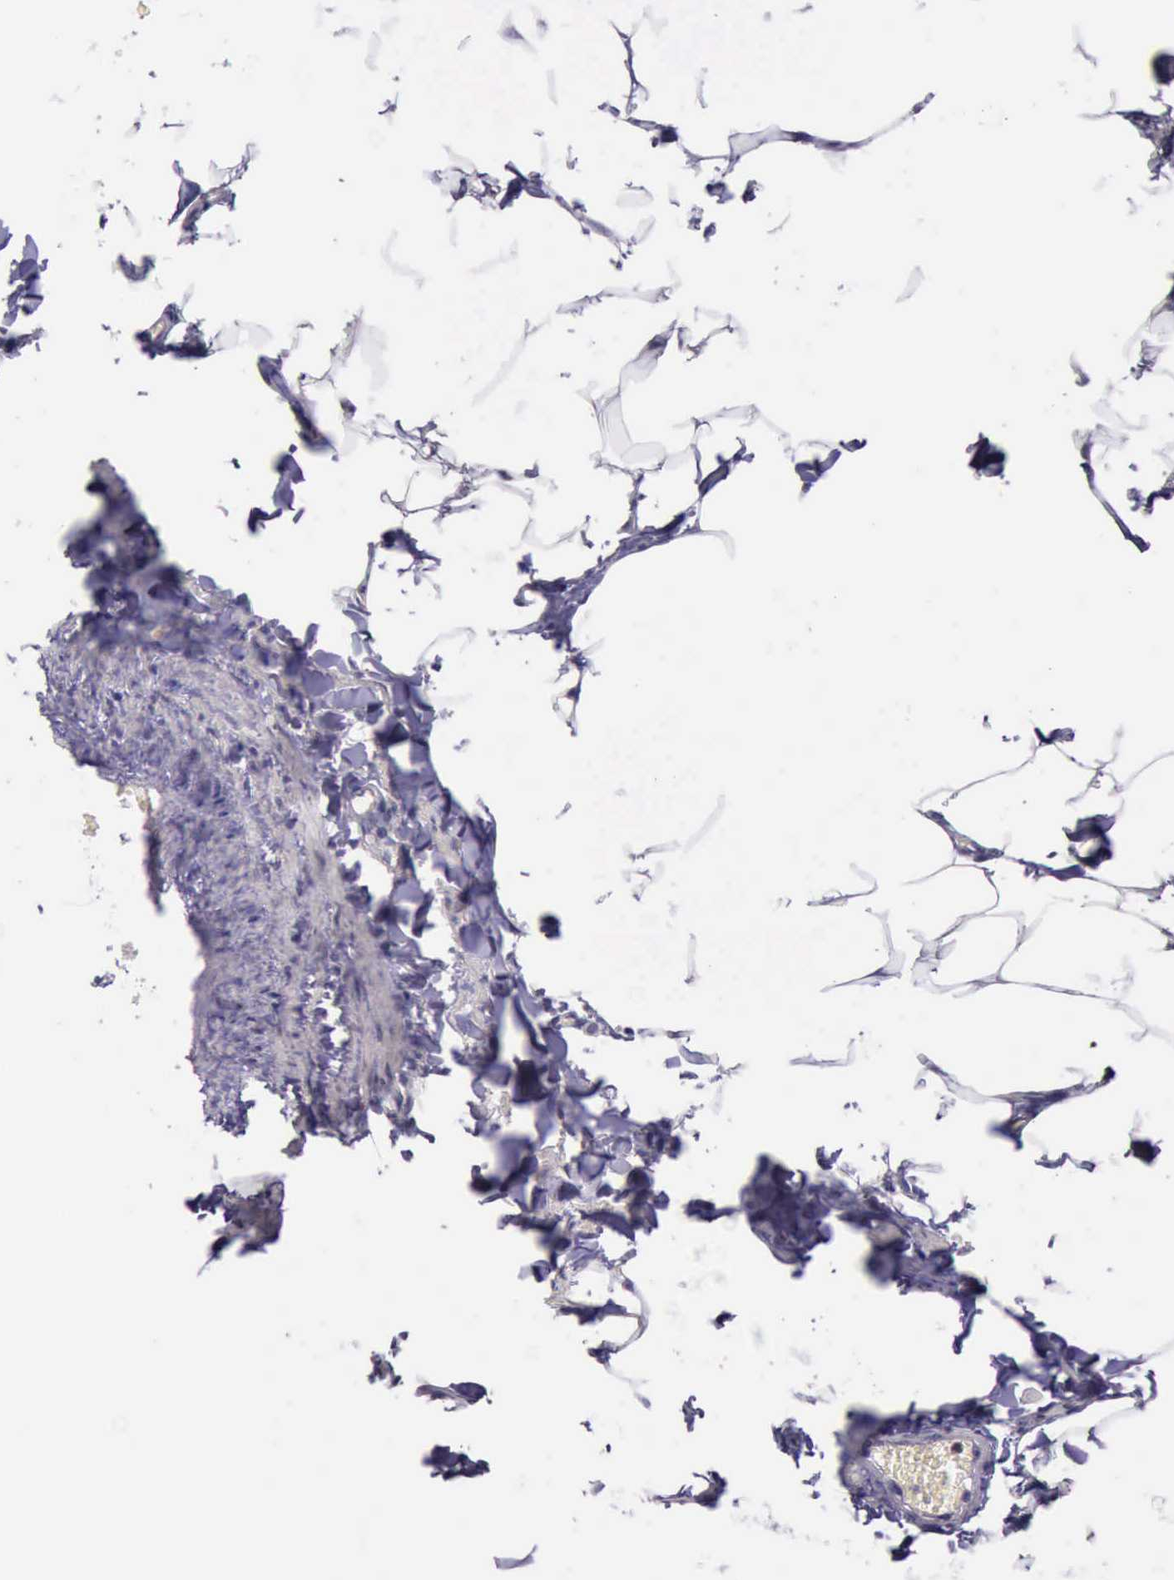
{"staining": {"intensity": "negative", "quantity": "none", "location": "none"}, "tissue": "adipose tissue", "cell_type": "Adipocytes", "image_type": "normal", "snomed": [{"axis": "morphology", "description": "Normal tissue, NOS"}, {"axis": "topography", "description": "Vascular tissue"}], "caption": "Immunohistochemistry micrograph of unremarkable adipose tissue: human adipose tissue stained with DAB (3,3'-diaminobenzidine) reveals no significant protein positivity in adipocytes. (DAB IHC with hematoxylin counter stain).", "gene": "PLEK2", "patient": {"sex": "male", "age": 41}}